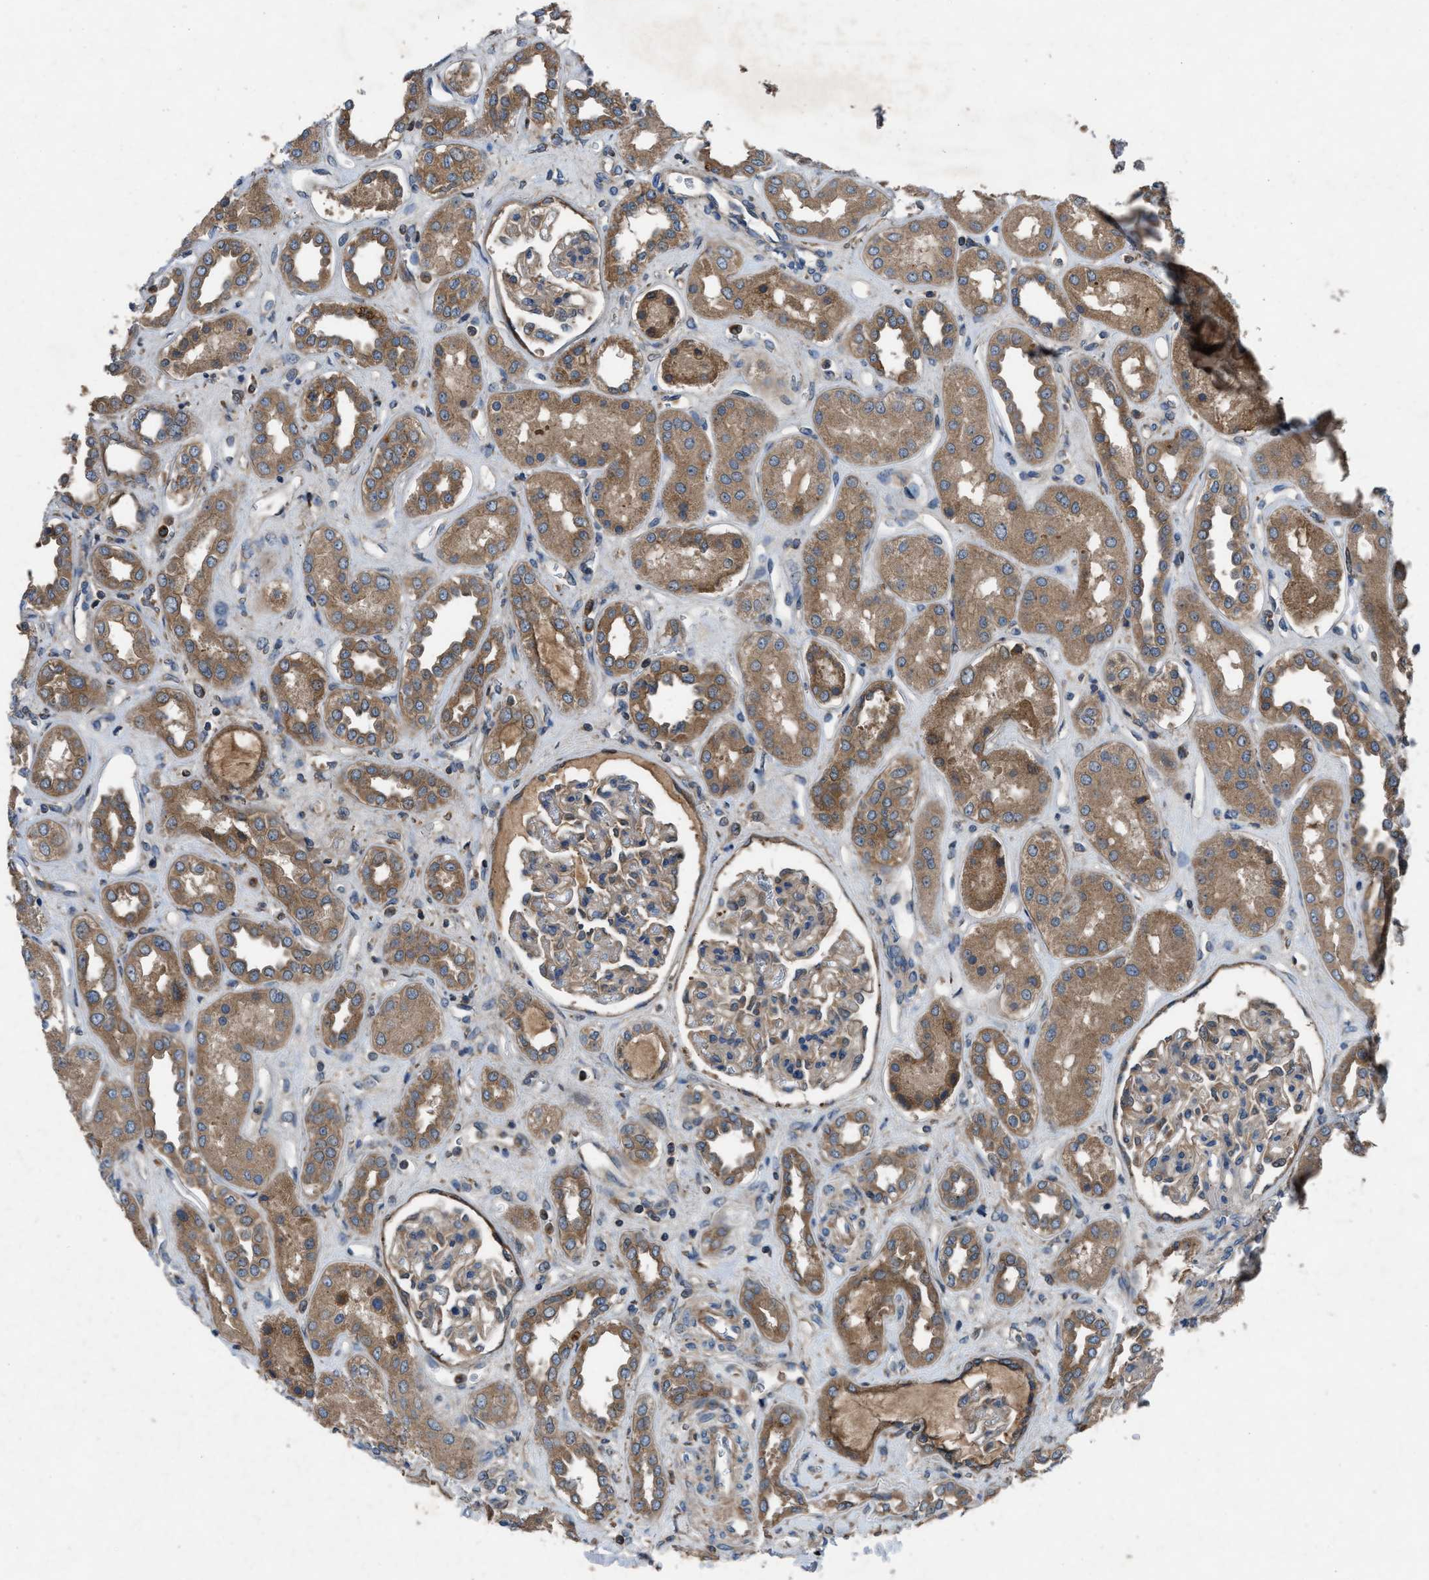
{"staining": {"intensity": "moderate", "quantity": "25%-75%", "location": "cytoplasmic/membranous"}, "tissue": "kidney", "cell_type": "Cells in glomeruli", "image_type": "normal", "snomed": [{"axis": "morphology", "description": "Normal tissue, NOS"}, {"axis": "topography", "description": "Kidney"}], "caption": "Cells in glomeruli display moderate cytoplasmic/membranous expression in about 25%-75% of cells in normal kidney.", "gene": "USP25", "patient": {"sex": "male", "age": 59}}